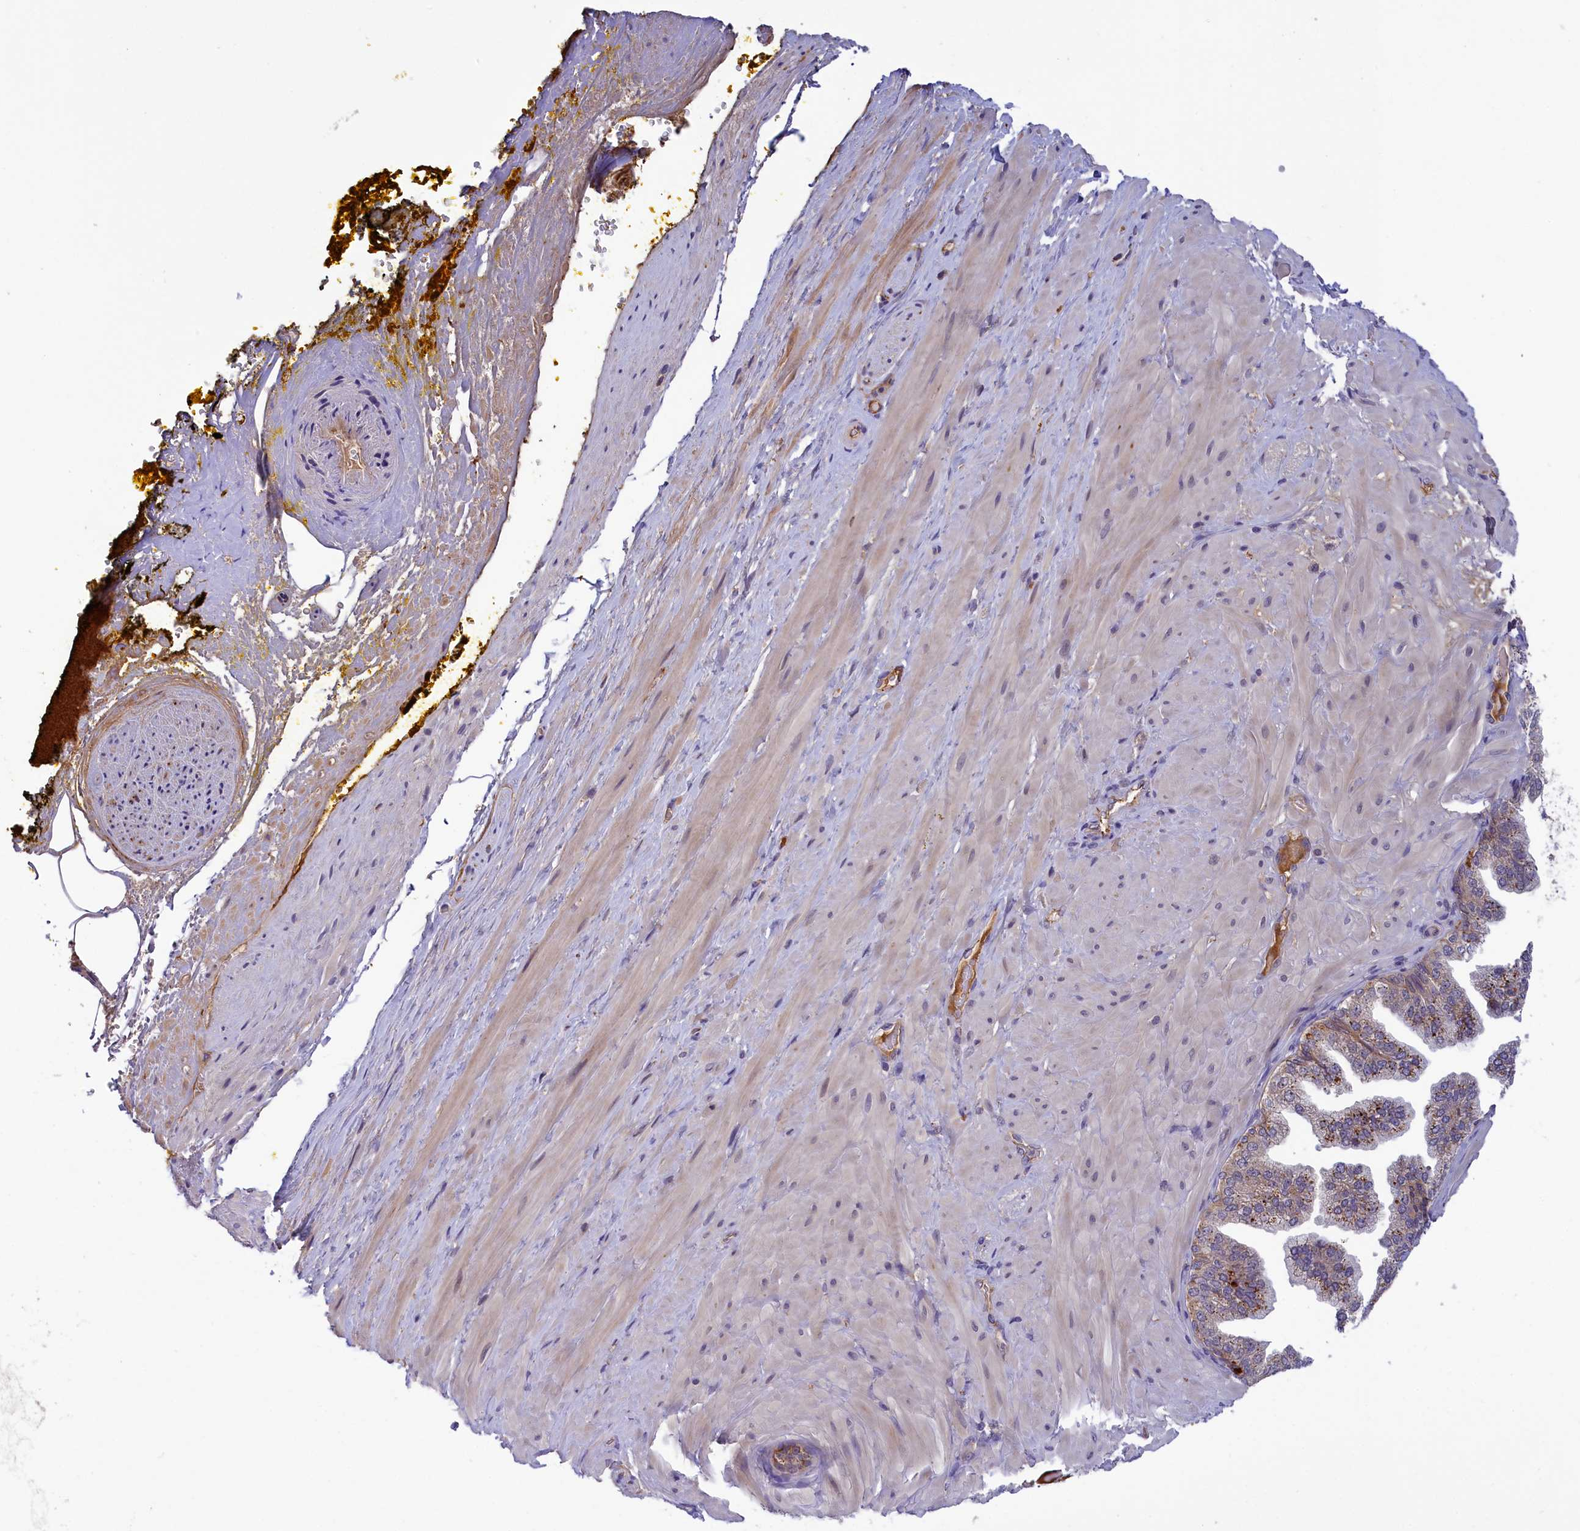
{"staining": {"intensity": "negative", "quantity": "none", "location": "none"}, "tissue": "adipose tissue", "cell_type": "Adipocytes", "image_type": "normal", "snomed": [{"axis": "morphology", "description": "Normal tissue, NOS"}, {"axis": "morphology", "description": "Adenocarcinoma, Low grade"}, {"axis": "topography", "description": "Prostate"}, {"axis": "topography", "description": "Peripheral nerve tissue"}], "caption": "The image reveals no staining of adipocytes in benign adipose tissue. (Immunohistochemistry (ihc), brightfield microscopy, high magnification).", "gene": "STYX", "patient": {"sex": "male", "age": 63}}